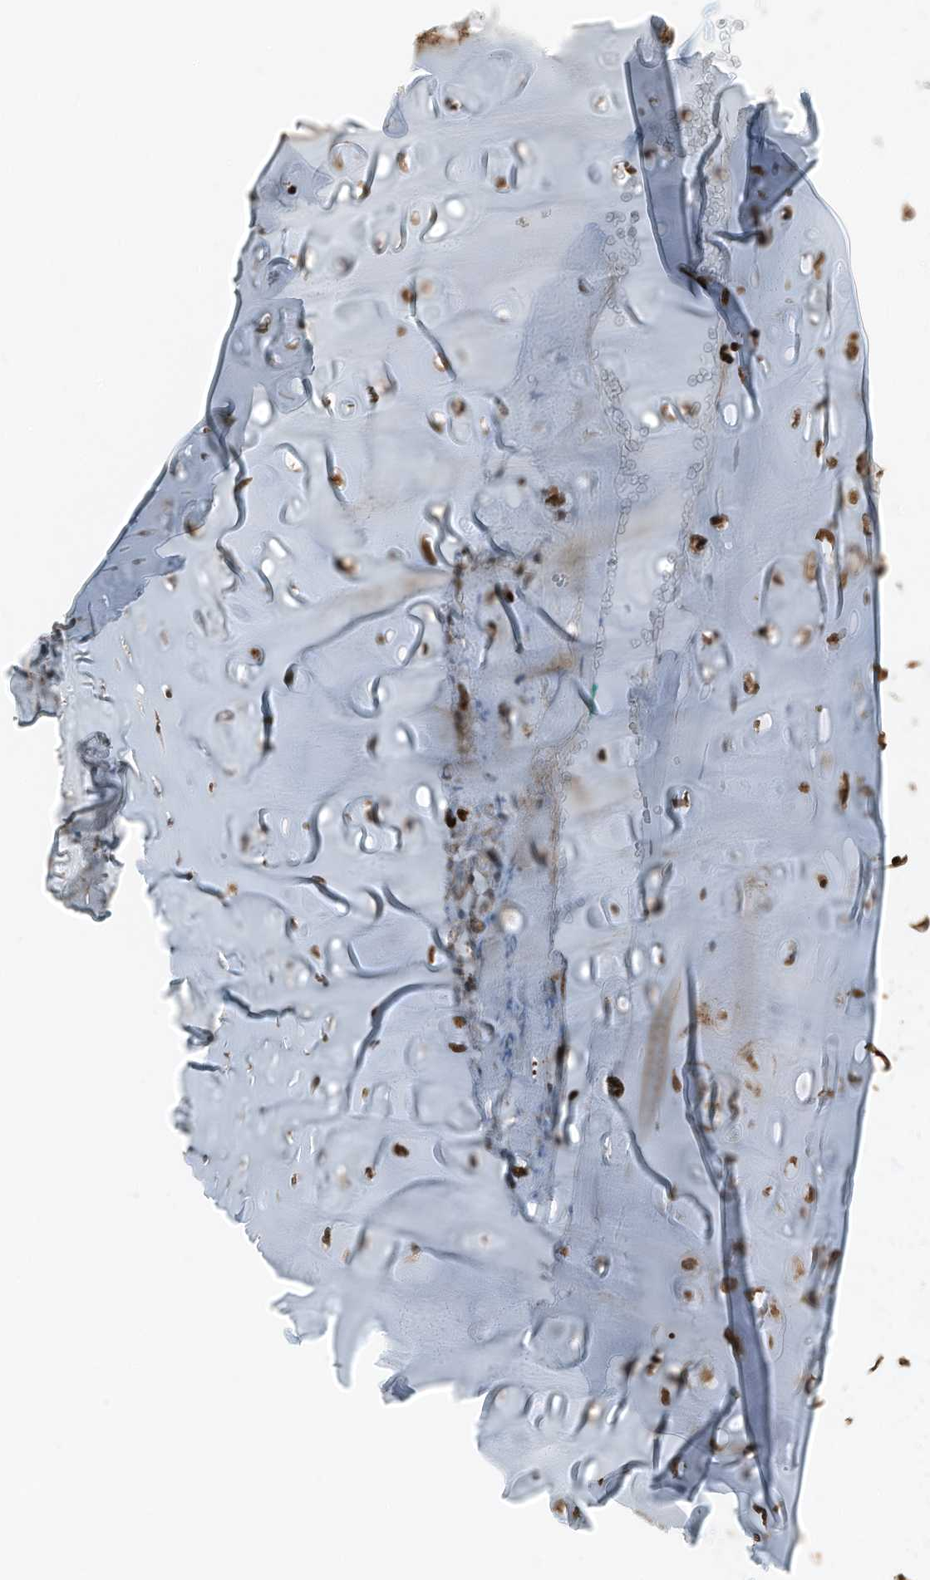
{"staining": {"intensity": "moderate", "quantity": ">75%", "location": "cytoplasmic/membranous,nuclear"}, "tissue": "adipose tissue", "cell_type": "Adipocytes", "image_type": "normal", "snomed": [{"axis": "morphology", "description": "Normal tissue, NOS"}, {"axis": "morphology", "description": "Basal cell carcinoma"}, {"axis": "topography", "description": "Cartilage tissue"}, {"axis": "topography", "description": "Nasopharynx"}, {"axis": "topography", "description": "Oral tissue"}], "caption": "Adipocytes exhibit medium levels of moderate cytoplasmic/membranous,nuclear staining in about >75% of cells in normal human adipose tissue.", "gene": "RMND1", "patient": {"sex": "female", "age": 77}}